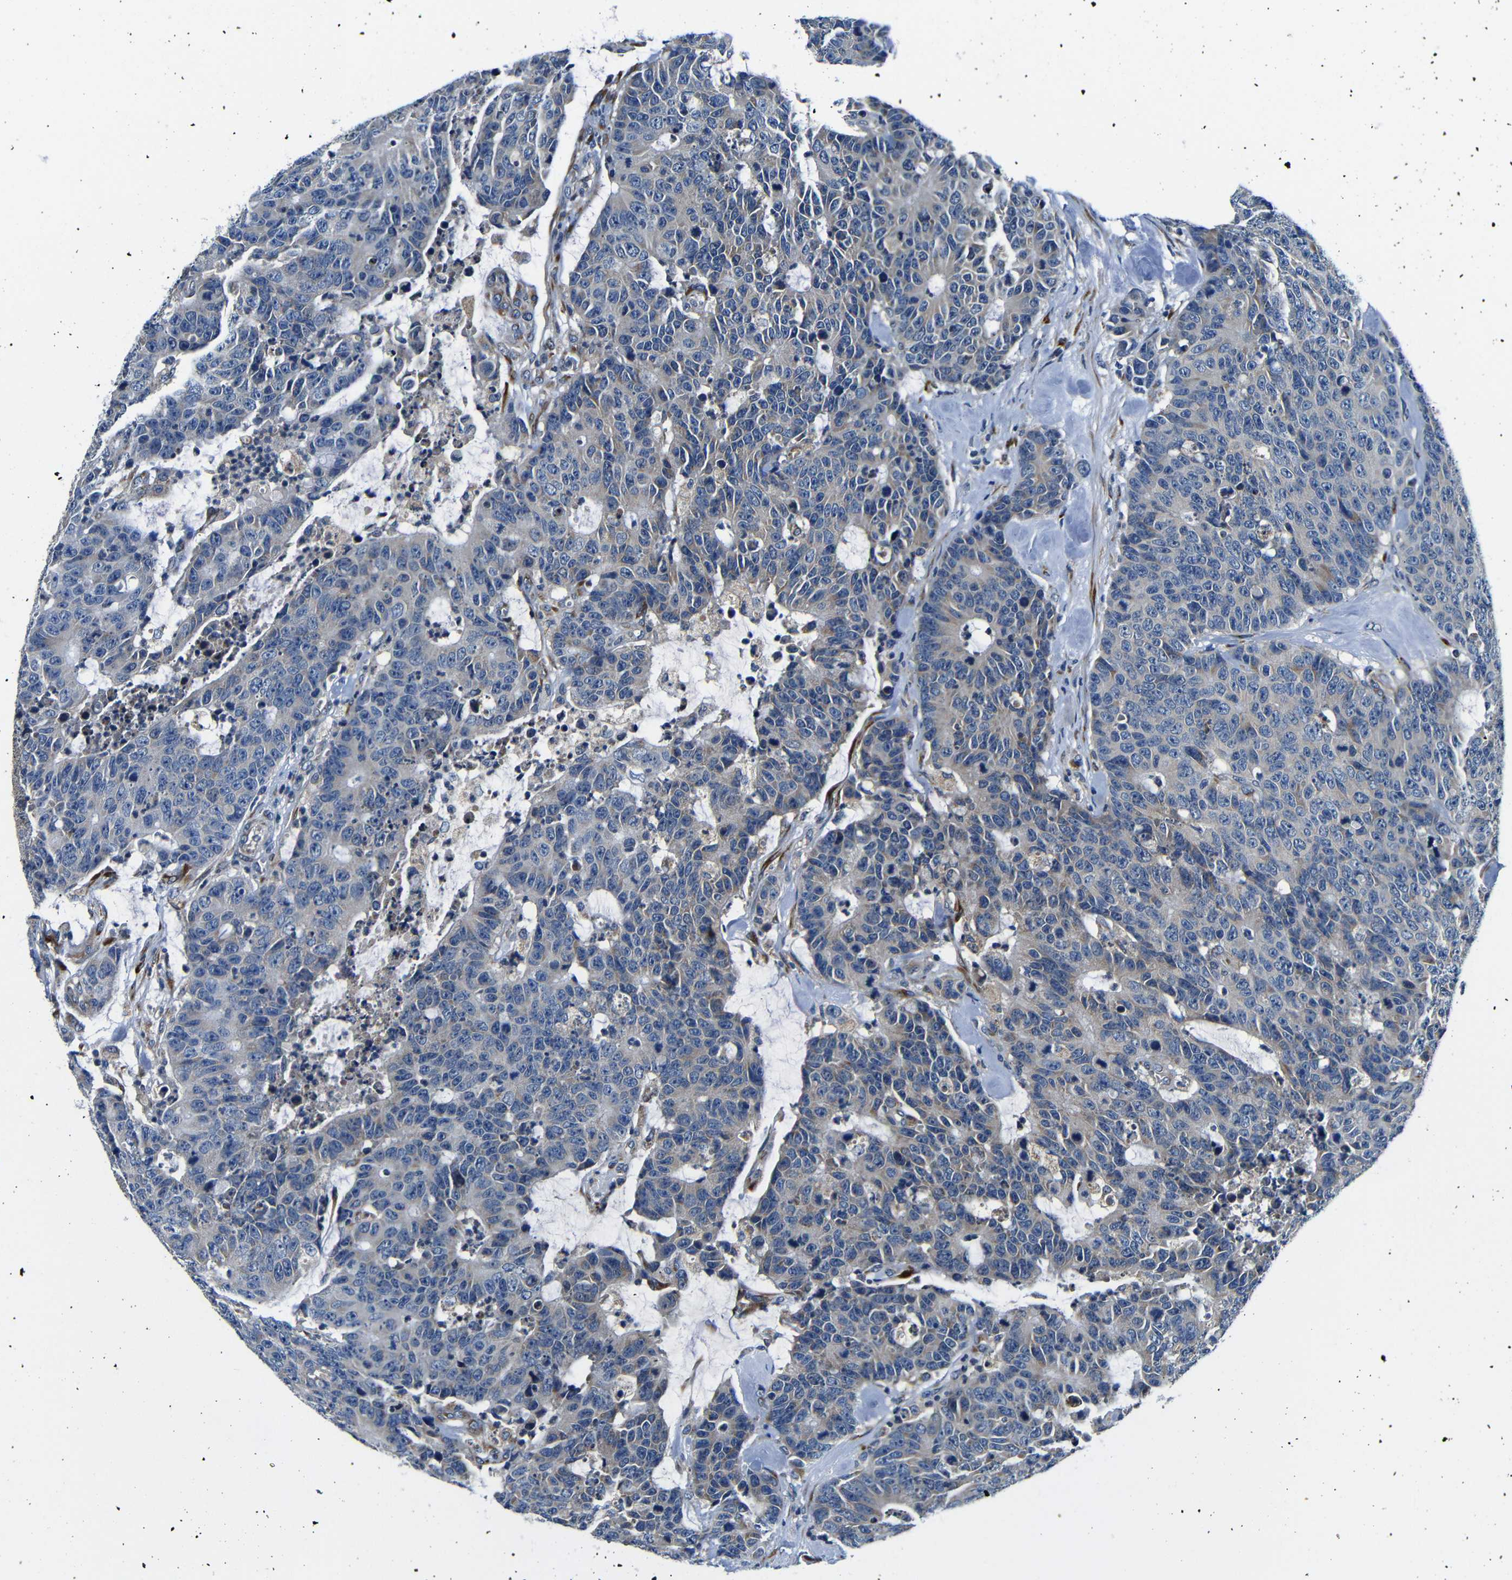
{"staining": {"intensity": "weak", "quantity": "<25%", "location": "cytoplasmic/membranous"}, "tissue": "colorectal cancer", "cell_type": "Tumor cells", "image_type": "cancer", "snomed": [{"axis": "morphology", "description": "Adenocarcinoma, NOS"}, {"axis": "topography", "description": "Colon"}], "caption": "Colorectal adenocarcinoma stained for a protein using immunohistochemistry (IHC) shows no staining tumor cells.", "gene": "FKBP14", "patient": {"sex": "female", "age": 86}}